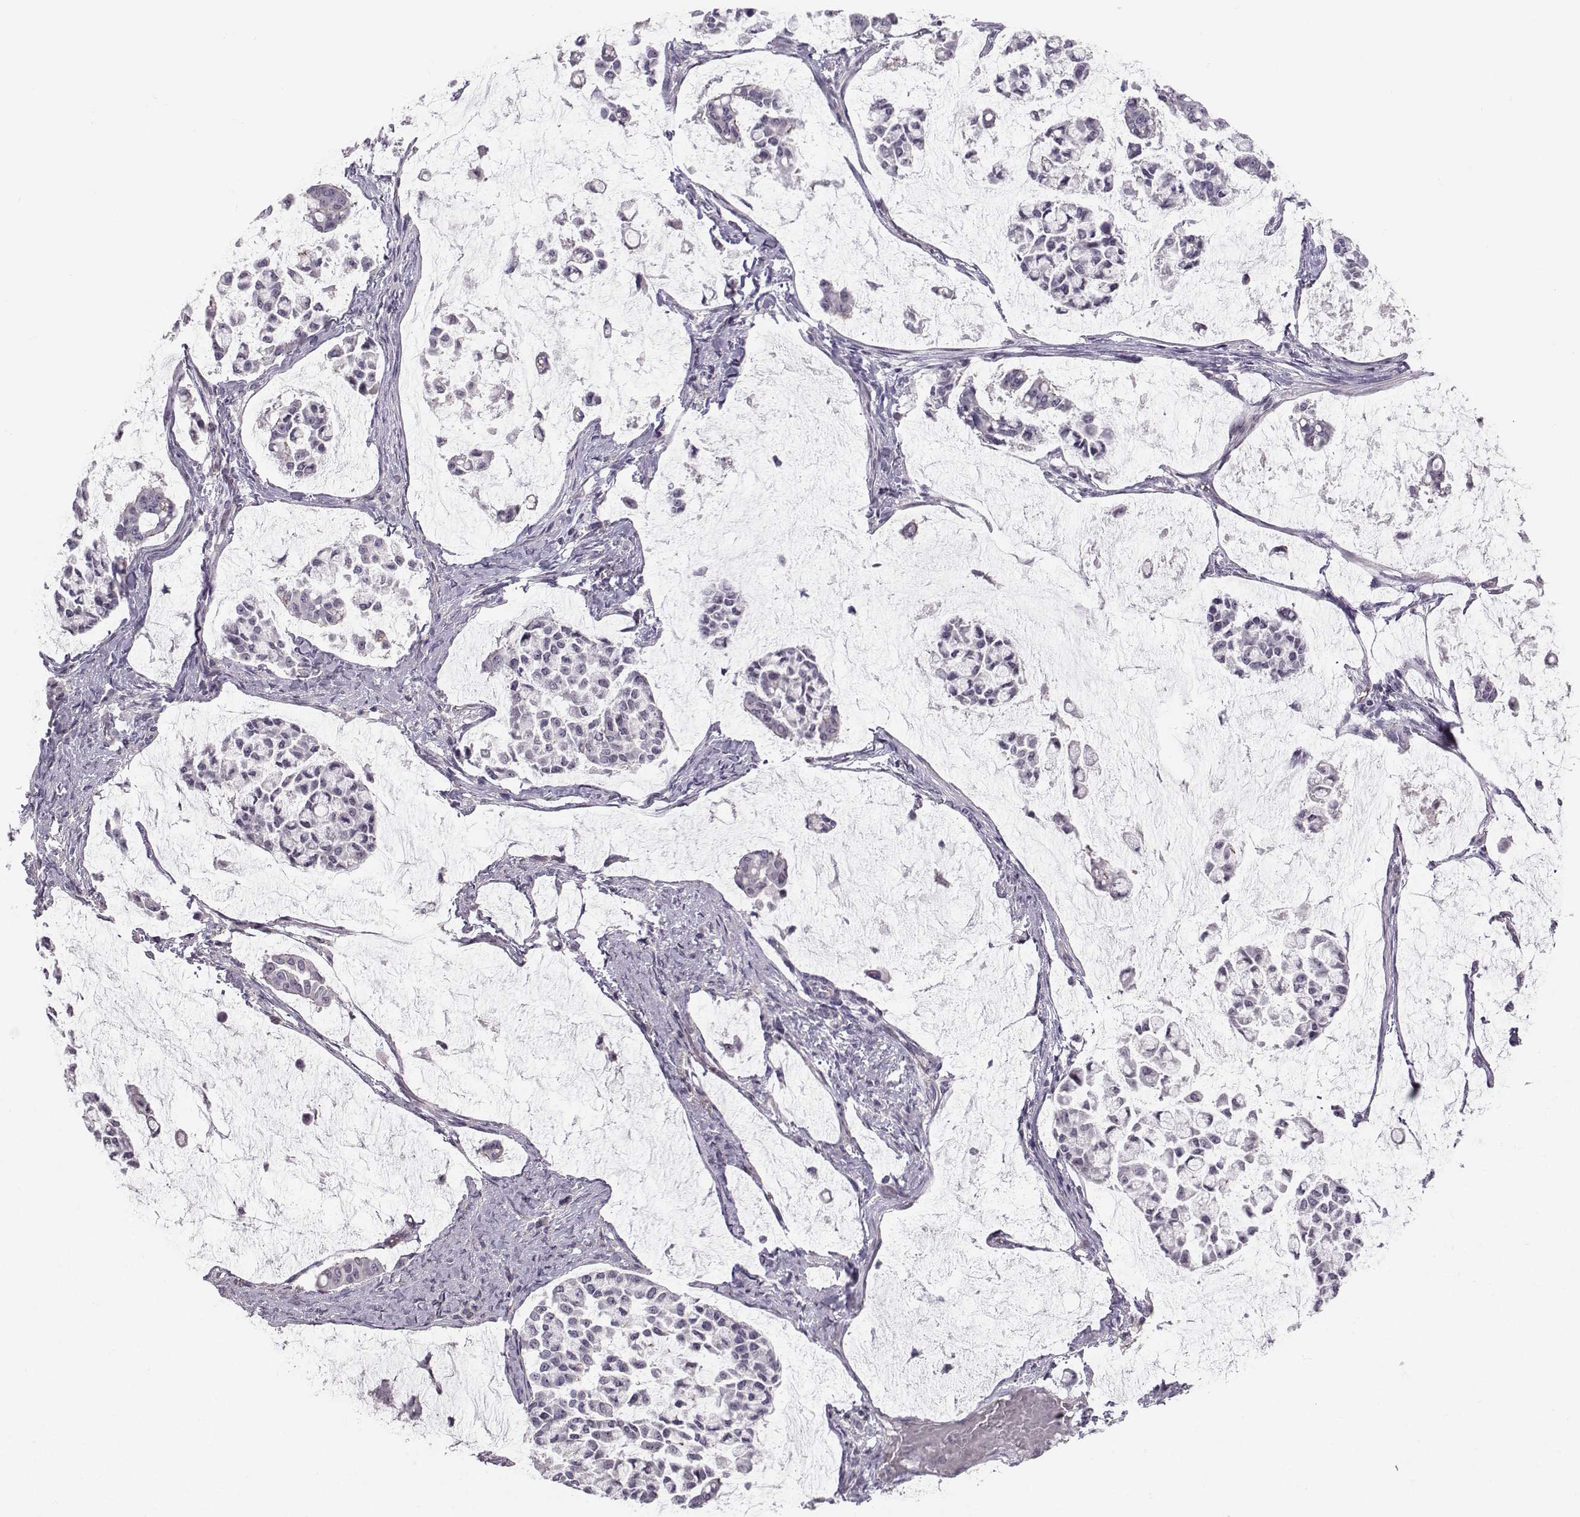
{"staining": {"intensity": "weak", "quantity": "<25%", "location": "cytoplasmic/membranous"}, "tissue": "stomach cancer", "cell_type": "Tumor cells", "image_type": "cancer", "snomed": [{"axis": "morphology", "description": "Adenocarcinoma, NOS"}, {"axis": "topography", "description": "Stomach"}], "caption": "Human adenocarcinoma (stomach) stained for a protein using immunohistochemistry demonstrates no staining in tumor cells.", "gene": "MAST1", "patient": {"sex": "male", "age": 82}}